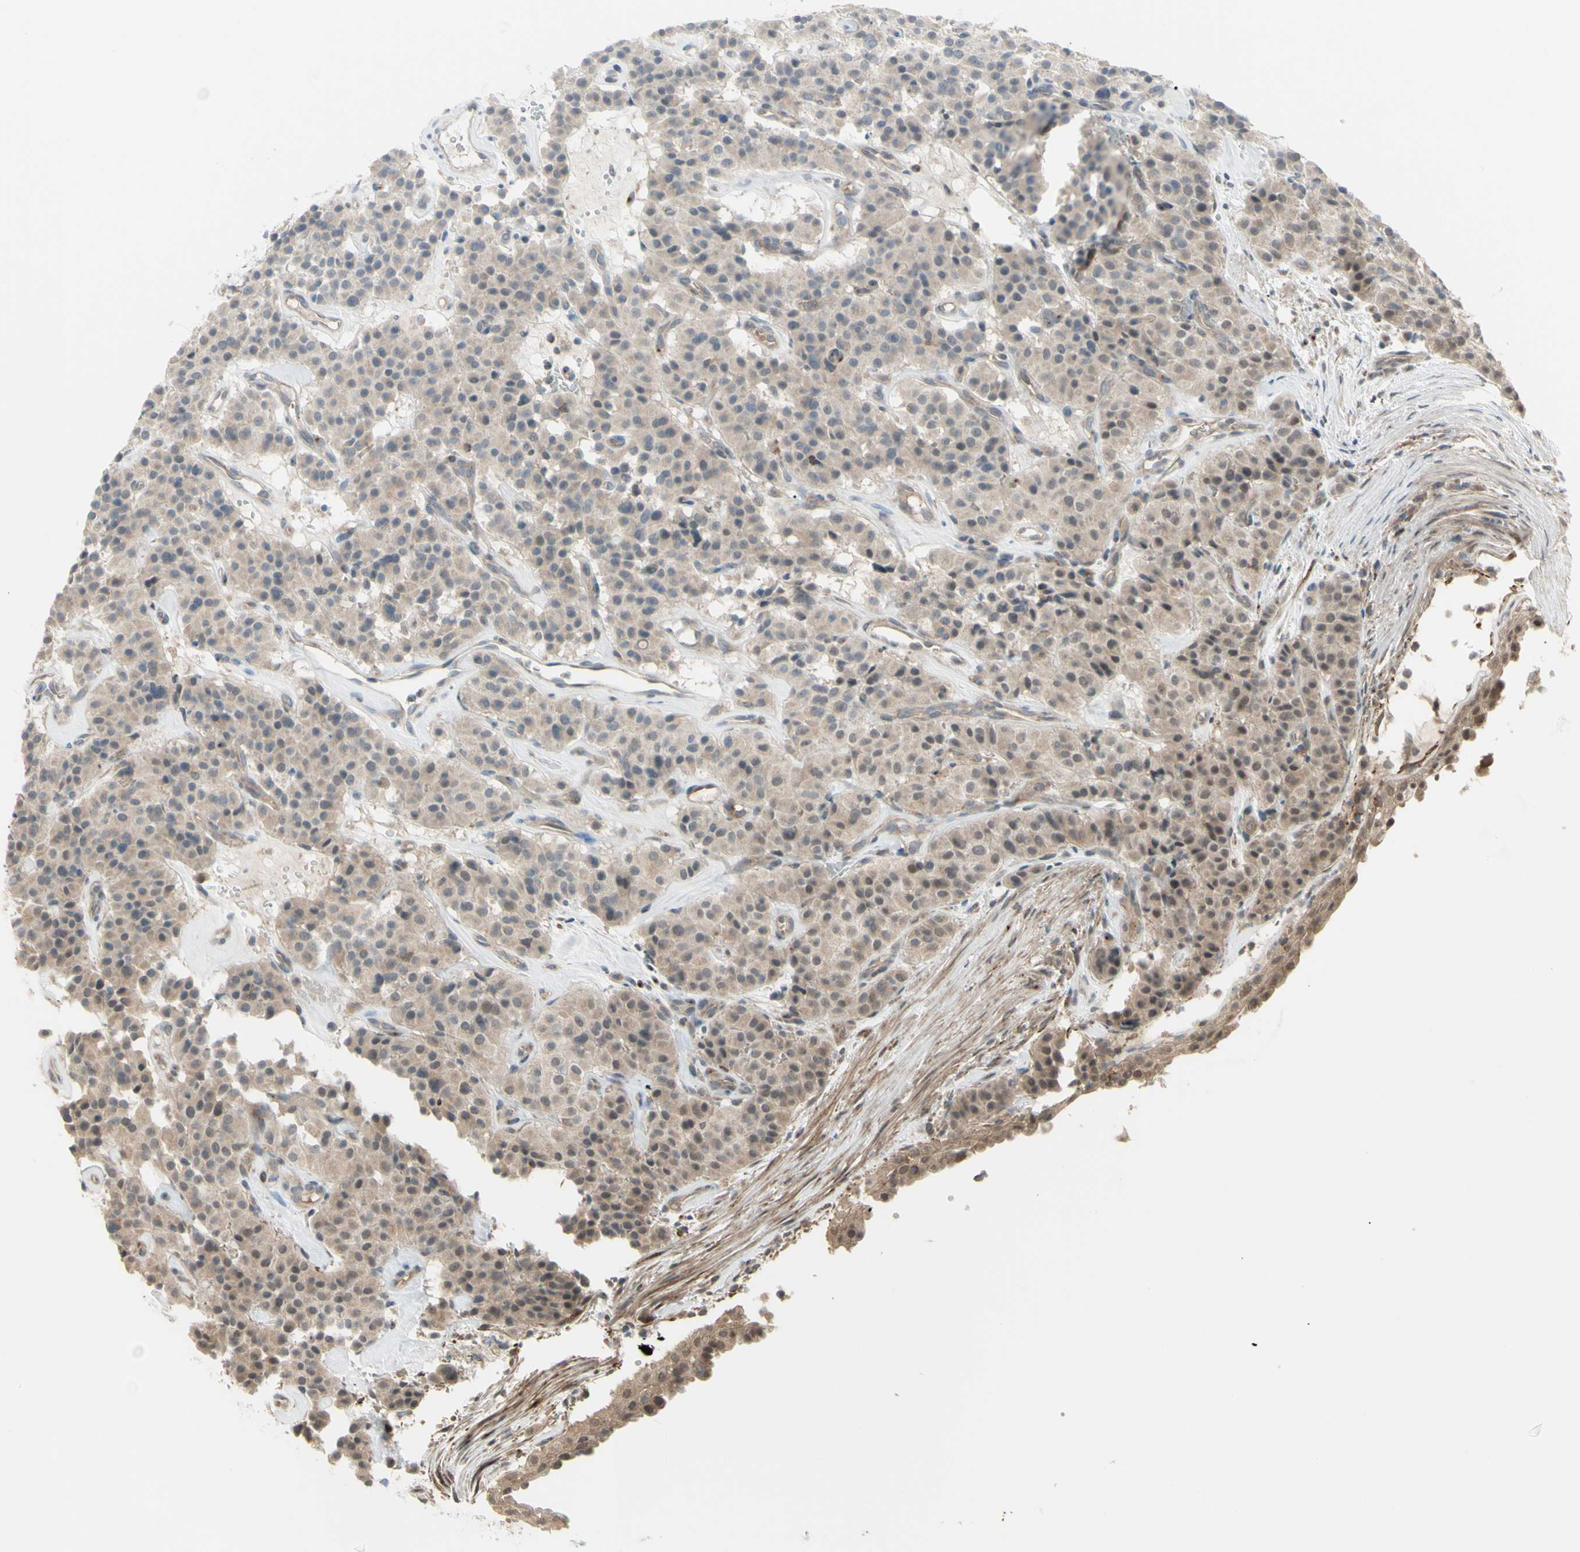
{"staining": {"intensity": "weak", "quantity": "25%-75%", "location": "cytoplasmic/membranous,nuclear"}, "tissue": "carcinoid", "cell_type": "Tumor cells", "image_type": "cancer", "snomed": [{"axis": "morphology", "description": "Carcinoid, malignant, NOS"}, {"axis": "topography", "description": "Lung"}], "caption": "Weak cytoplasmic/membranous and nuclear staining for a protein is seen in about 25%-75% of tumor cells of carcinoid using immunohistochemistry.", "gene": "FLII", "patient": {"sex": "male", "age": 30}}